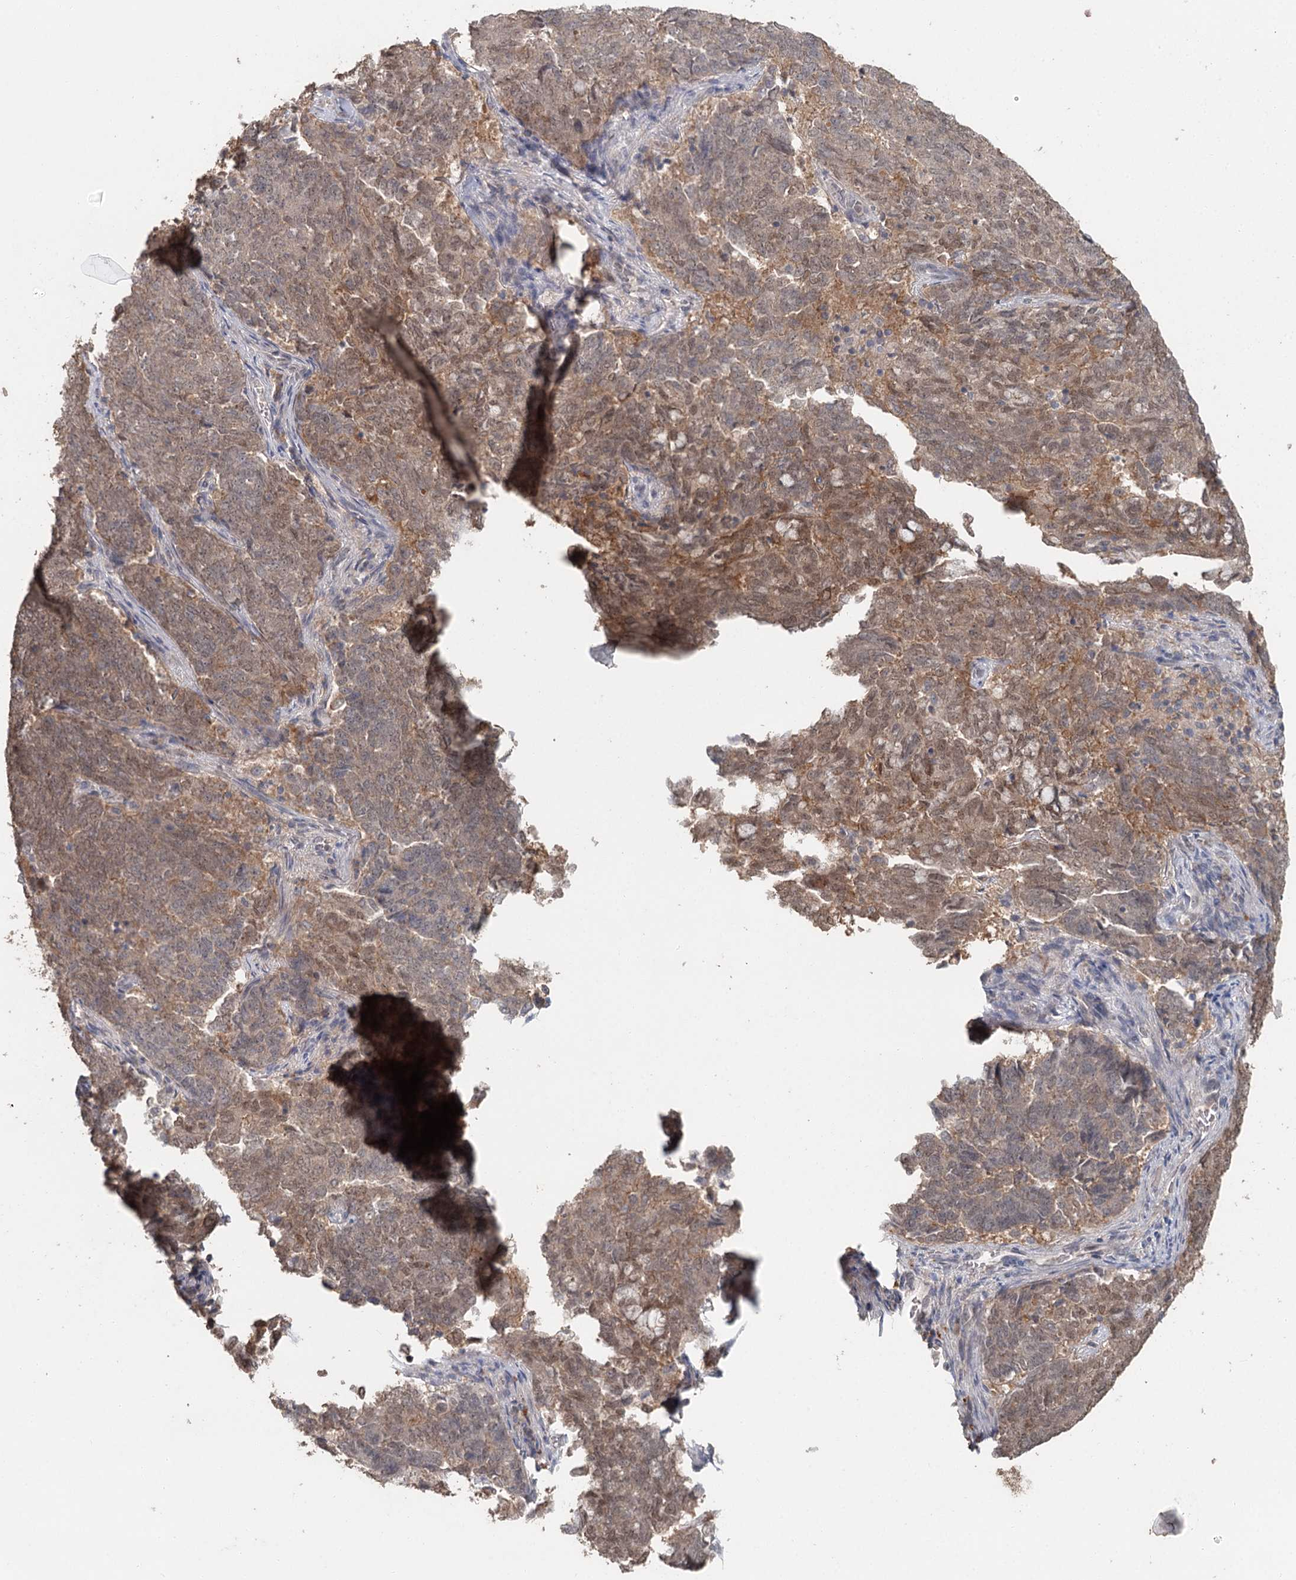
{"staining": {"intensity": "weak", "quantity": "25%-75%", "location": "nuclear"}, "tissue": "endometrial cancer", "cell_type": "Tumor cells", "image_type": "cancer", "snomed": [{"axis": "morphology", "description": "Adenocarcinoma, NOS"}, {"axis": "topography", "description": "Endometrium"}], "caption": "Immunohistochemical staining of endometrial cancer shows low levels of weak nuclear protein staining in approximately 25%-75% of tumor cells. Nuclei are stained in blue.", "gene": "ADK", "patient": {"sex": "female", "age": 80}}